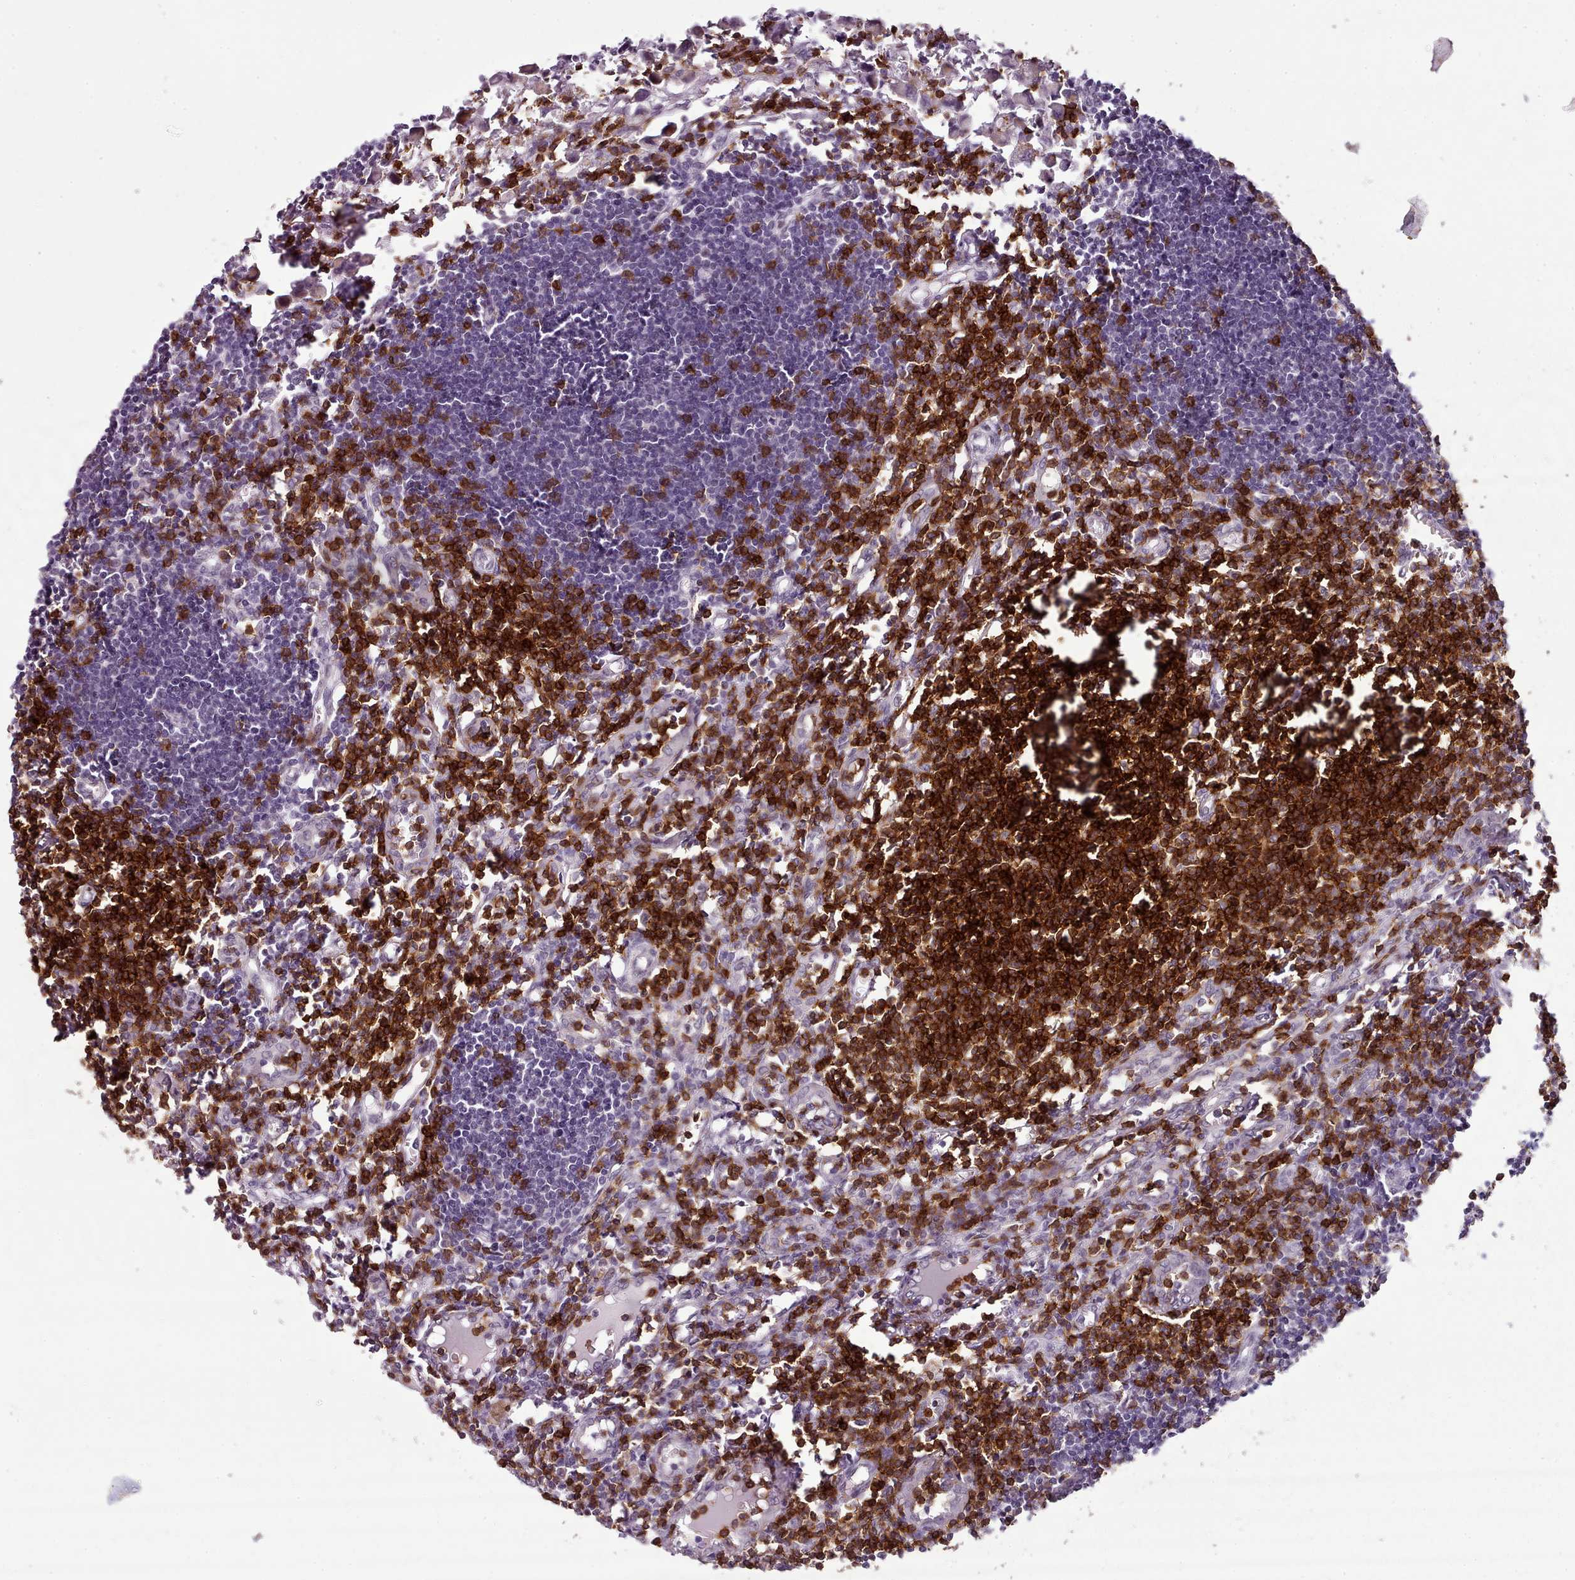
{"staining": {"intensity": "strong", "quantity": "<25%", "location": "cytoplasmic/membranous"}, "tissue": "lymph node", "cell_type": "Germinal center cells", "image_type": "normal", "snomed": [{"axis": "morphology", "description": "Normal tissue, NOS"}, {"axis": "morphology", "description": "Malignant melanoma, Metastatic site"}, {"axis": "topography", "description": "Lymph node"}], "caption": "The micrograph shows immunohistochemical staining of unremarkable lymph node. There is strong cytoplasmic/membranous positivity is present in approximately <25% of germinal center cells. The protein is shown in brown color, while the nuclei are stained blue.", "gene": "ZNF583", "patient": {"sex": "male", "age": 41}}